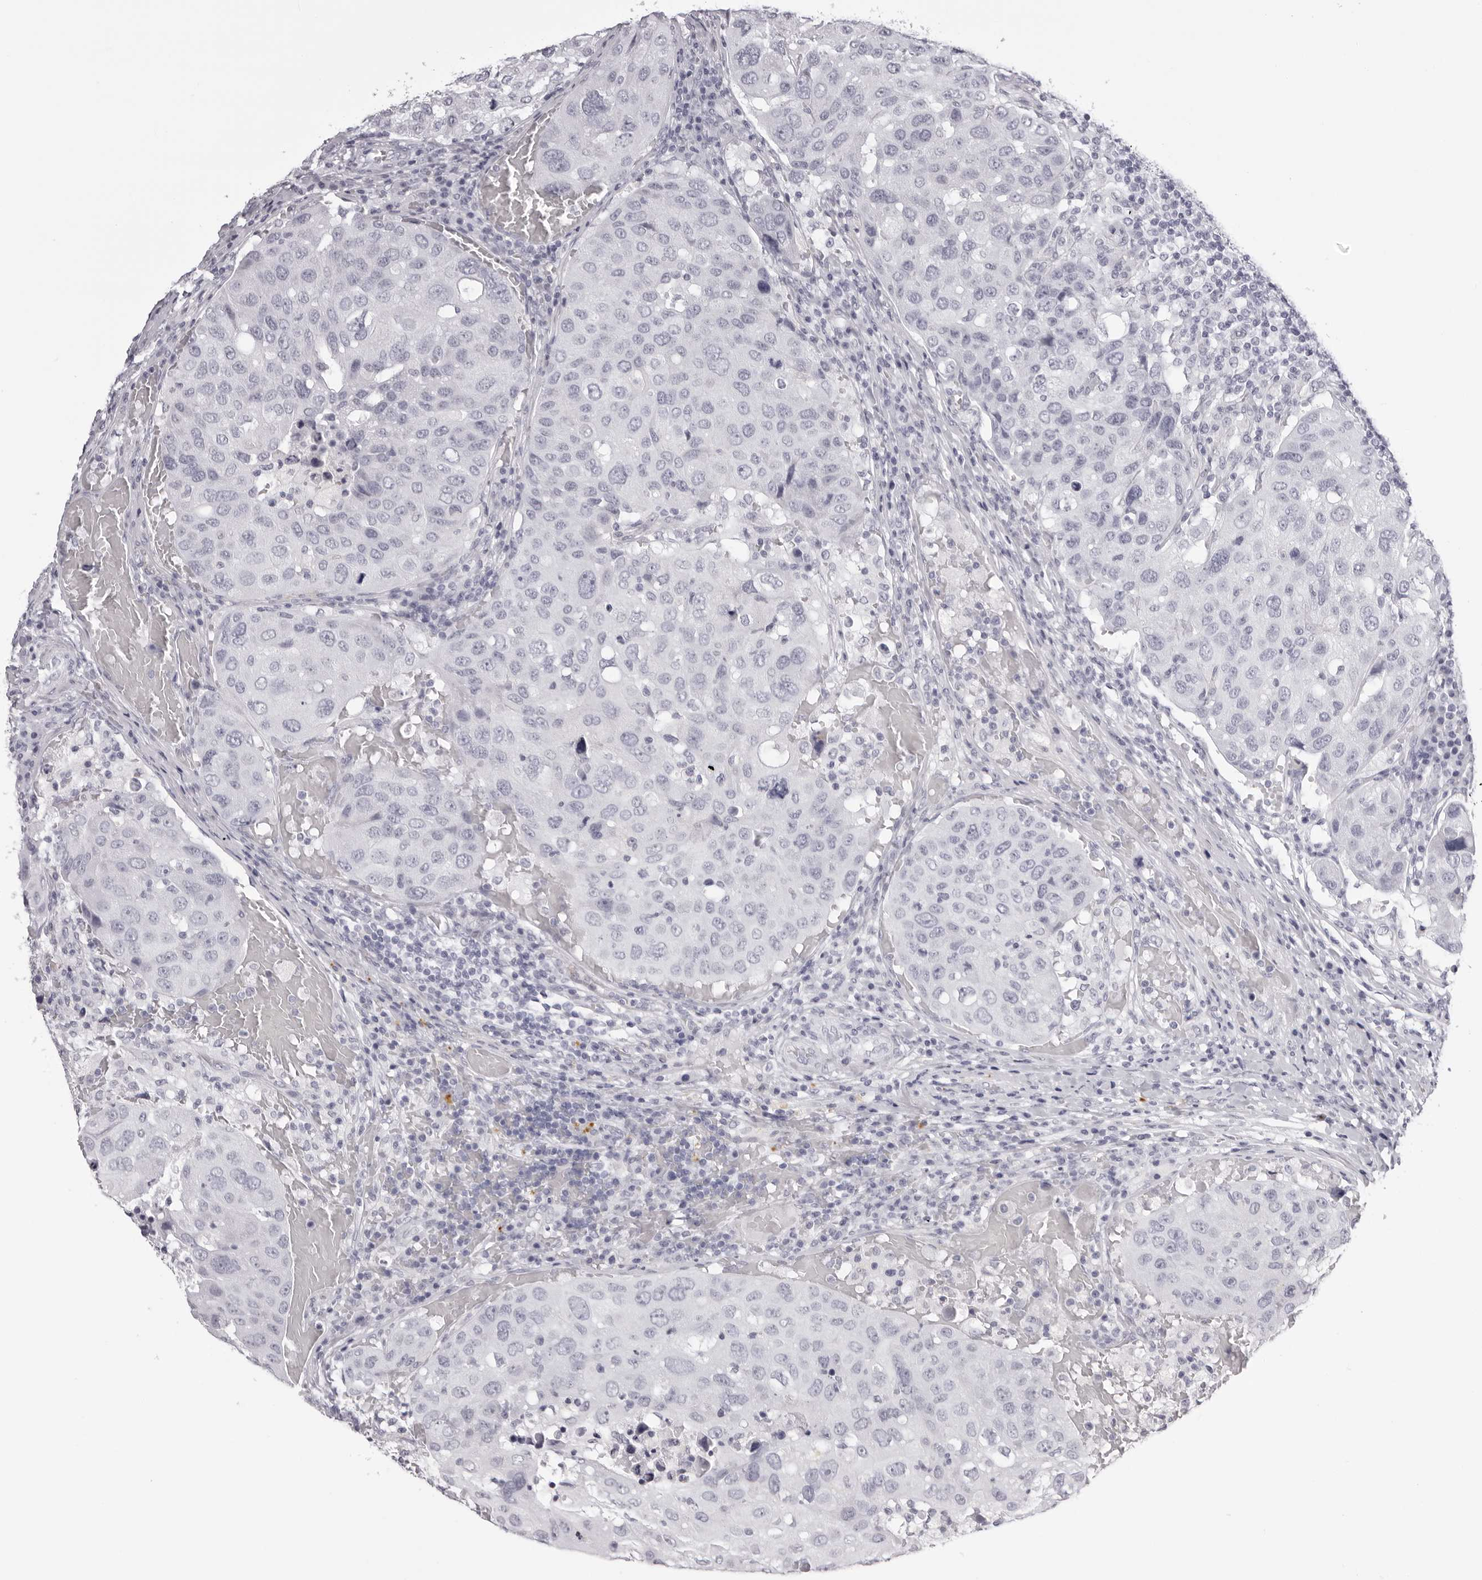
{"staining": {"intensity": "negative", "quantity": "none", "location": "none"}, "tissue": "urothelial cancer", "cell_type": "Tumor cells", "image_type": "cancer", "snomed": [{"axis": "morphology", "description": "Urothelial carcinoma, High grade"}, {"axis": "topography", "description": "Lymph node"}, {"axis": "topography", "description": "Urinary bladder"}], "caption": "Tumor cells show no significant protein positivity in high-grade urothelial carcinoma. Brightfield microscopy of immunohistochemistry stained with DAB (brown) and hematoxylin (blue), captured at high magnification.", "gene": "RHO", "patient": {"sex": "male", "age": 51}}